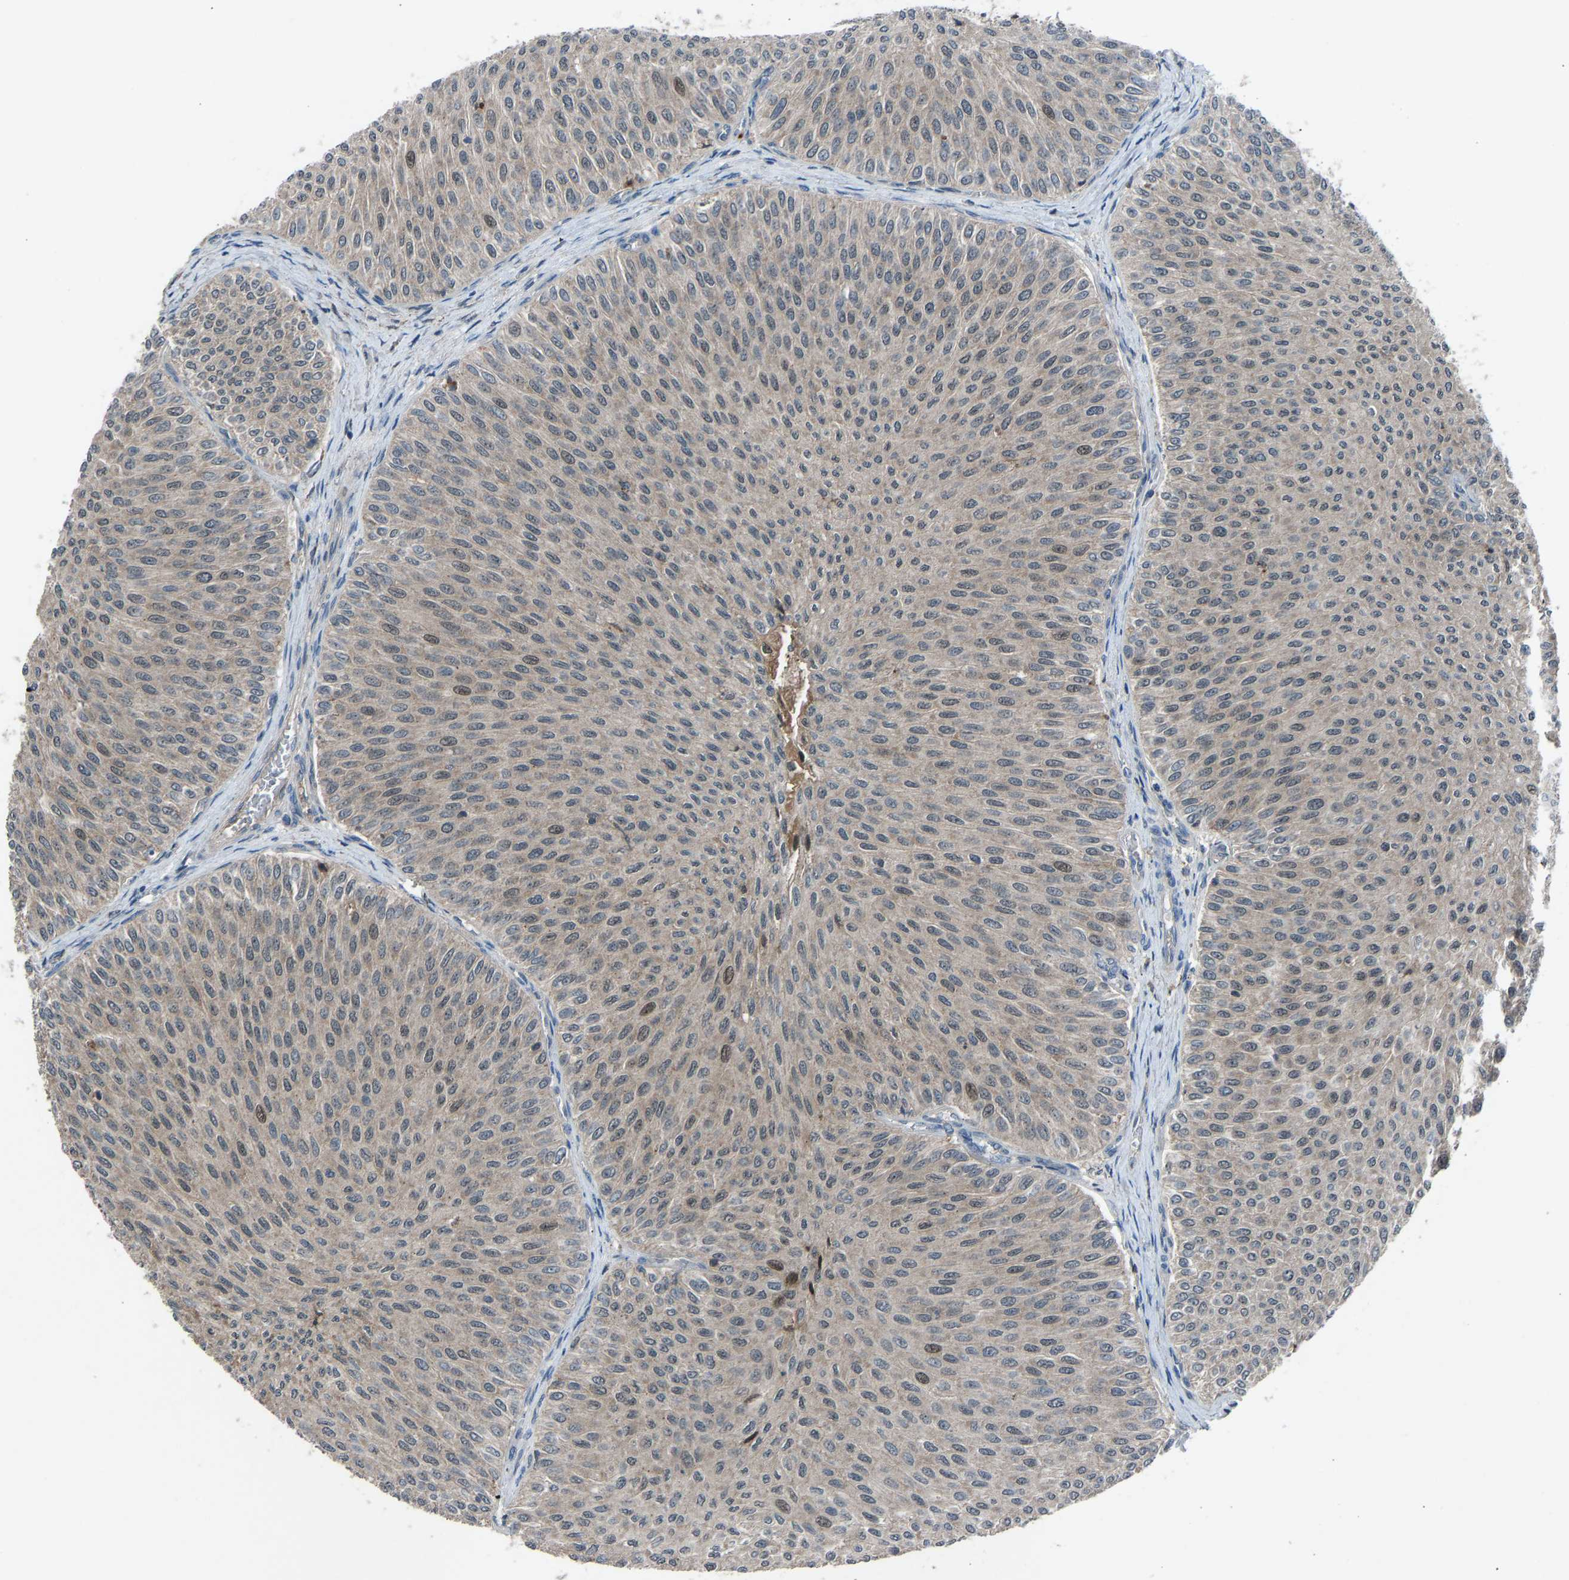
{"staining": {"intensity": "weak", "quantity": ">75%", "location": "cytoplasmic/membranous,nuclear"}, "tissue": "urothelial cancer", "cell_type": "Tumor cells", "image_type": "cancer", "snomed": [{"axis": "morphology", "description": "Urothelial carcinoma, Low grade"}, {"axis": "topography", "description": "Urinary bladder"}], "caption": "Immunohistochemistry photomicrograph of neoplastic tissue: urothelial carcinoma (low-grade) stained using IHC shows low levels of weak protein expression localized specifically in the cytoplasmic/membranous and nuclear of tumor cells, appearing as a cytoplasmic/membranous and nuclear brown color.", "gene": "SLC43A1", "patient": {"sex": "male", "age": 78}}